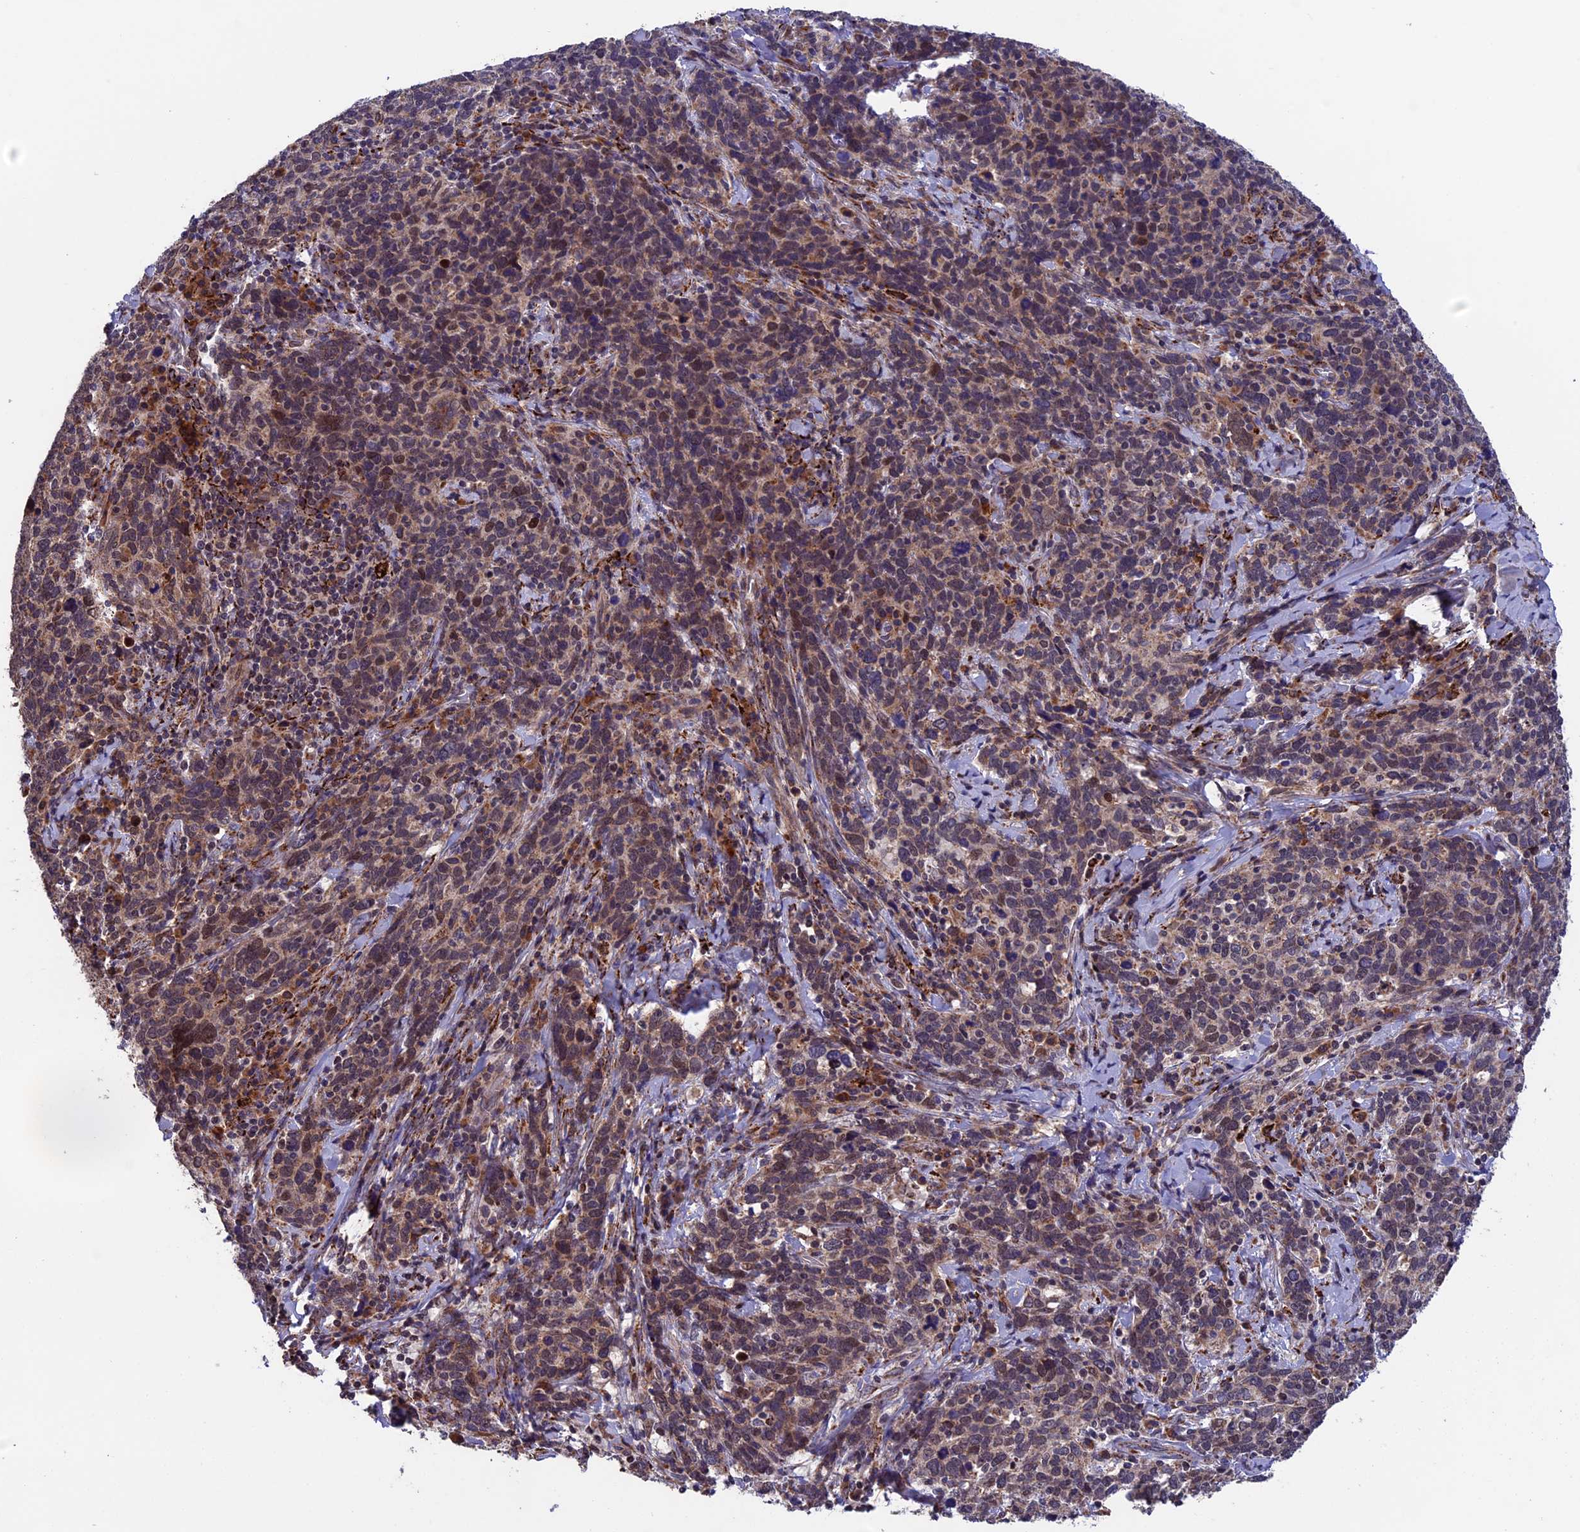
{"staining": {"intensity": "weak", "quantity": "25%-75%", "location": "cytoplasmic/membranous"}, "tissue": "cervical cancer", "cell_type": "Tumor cells", "image_type": "cancer", "snomed": [{"axis": "morphology", "description": "Squamous cell carcinoma, NOS"}, {"axis": "topography", "description": "Cervix"}], "caption": "Squamous cell carcinoma (cervical) tissue shows weak cytoplasmic/membranous expression in about 25%-75% of tumor cells", "gene": "RNF17", "patient": {"sex": "female", "age": 41}}